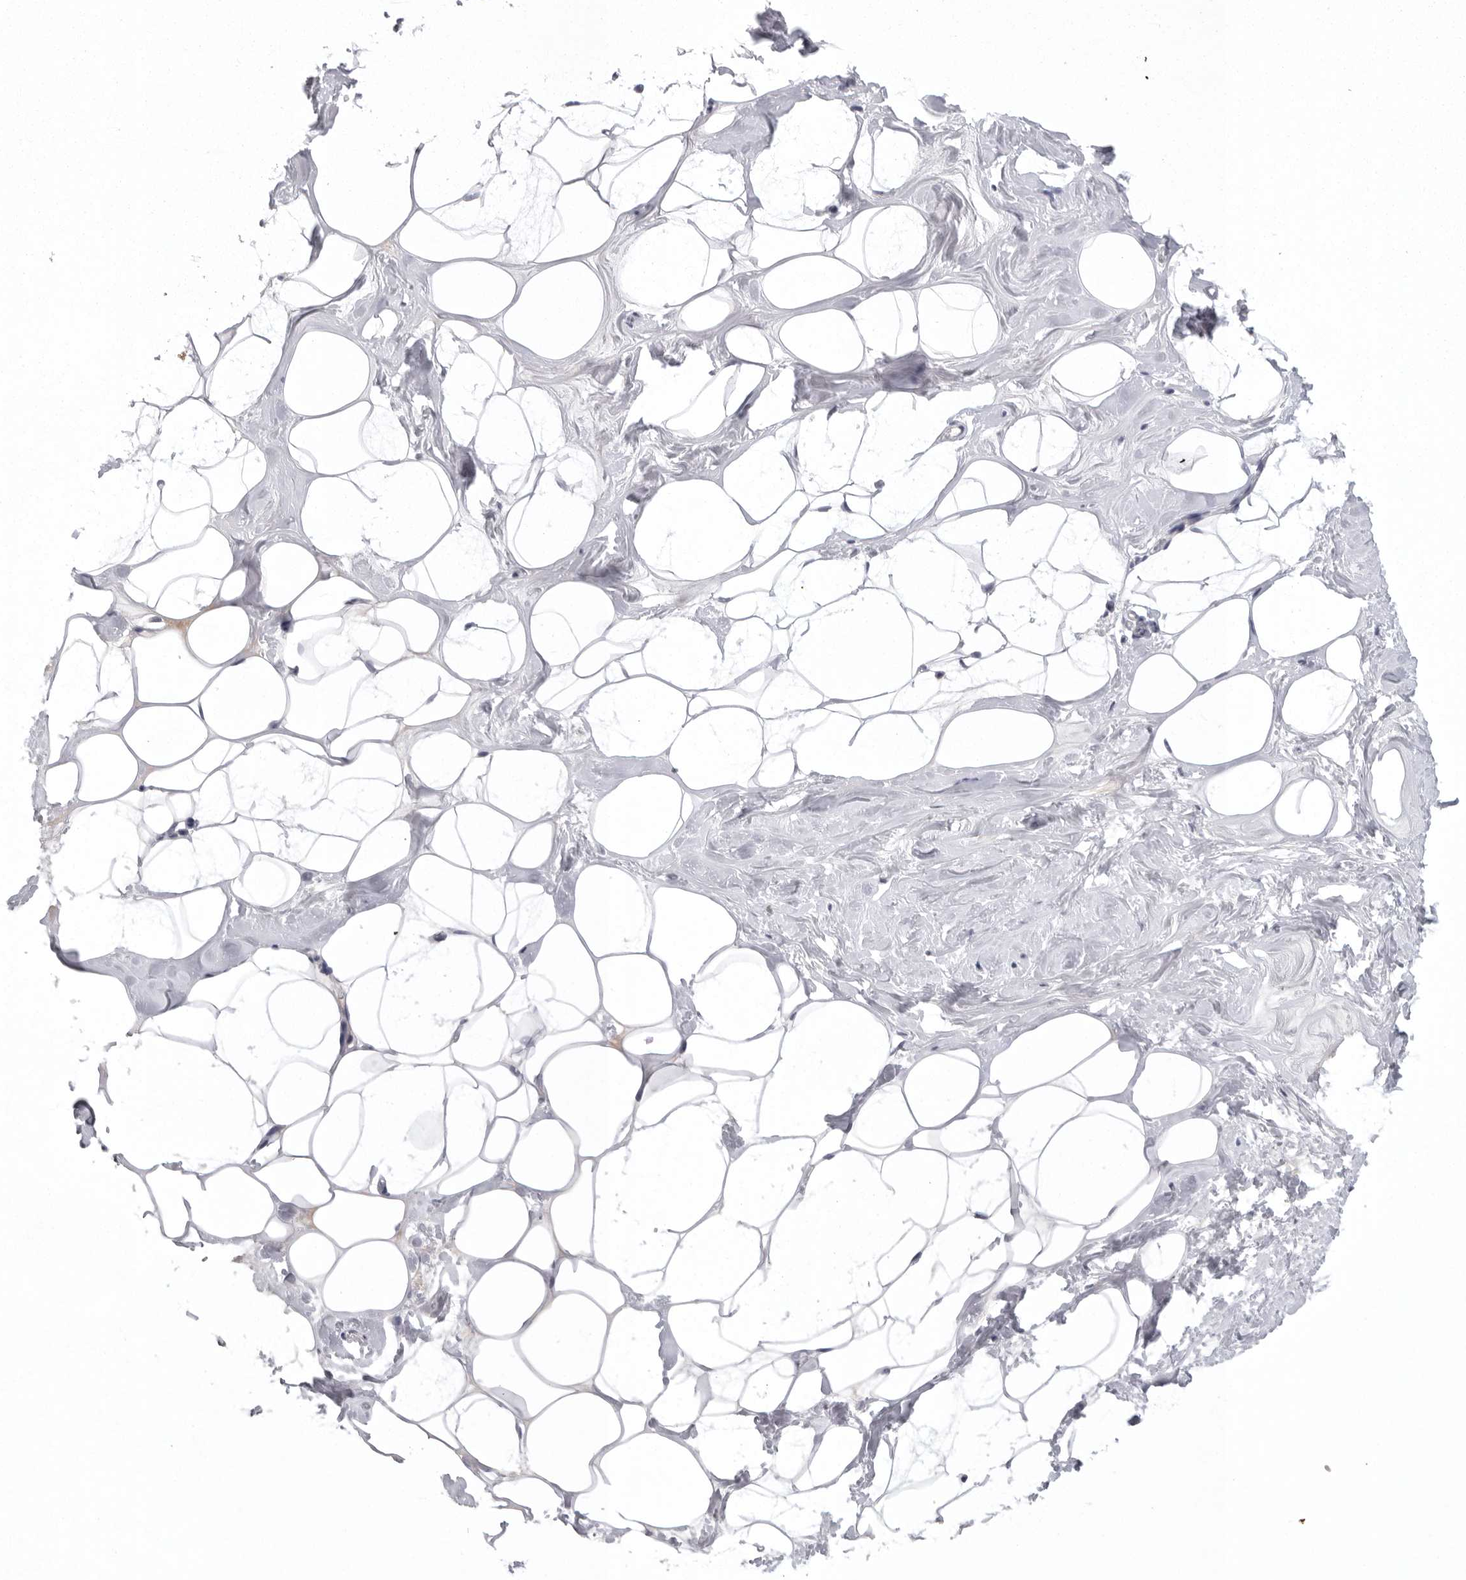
{"staining": {"intensity": "negative", "quantity": "none", "location": "none"}, "tissue": "adipose tissue", "cell_type": "Adipocytes", "image_type": "normal", "snomed": [{"axis": "morphology", "description": "Normal tissue, NOS"}, {"axis": "morphology", "description": "Fibrosis, NOS"}, {"axis": "topography", "description": "Breast"}, {"axis": "topography", "description": "Adipose tissue"}], "caption": "The micrograph exhibits no significant expression in adipocytes of adipose tissue.", "gene": "USP24", "patient": {"sex": "female", "age": 39}}